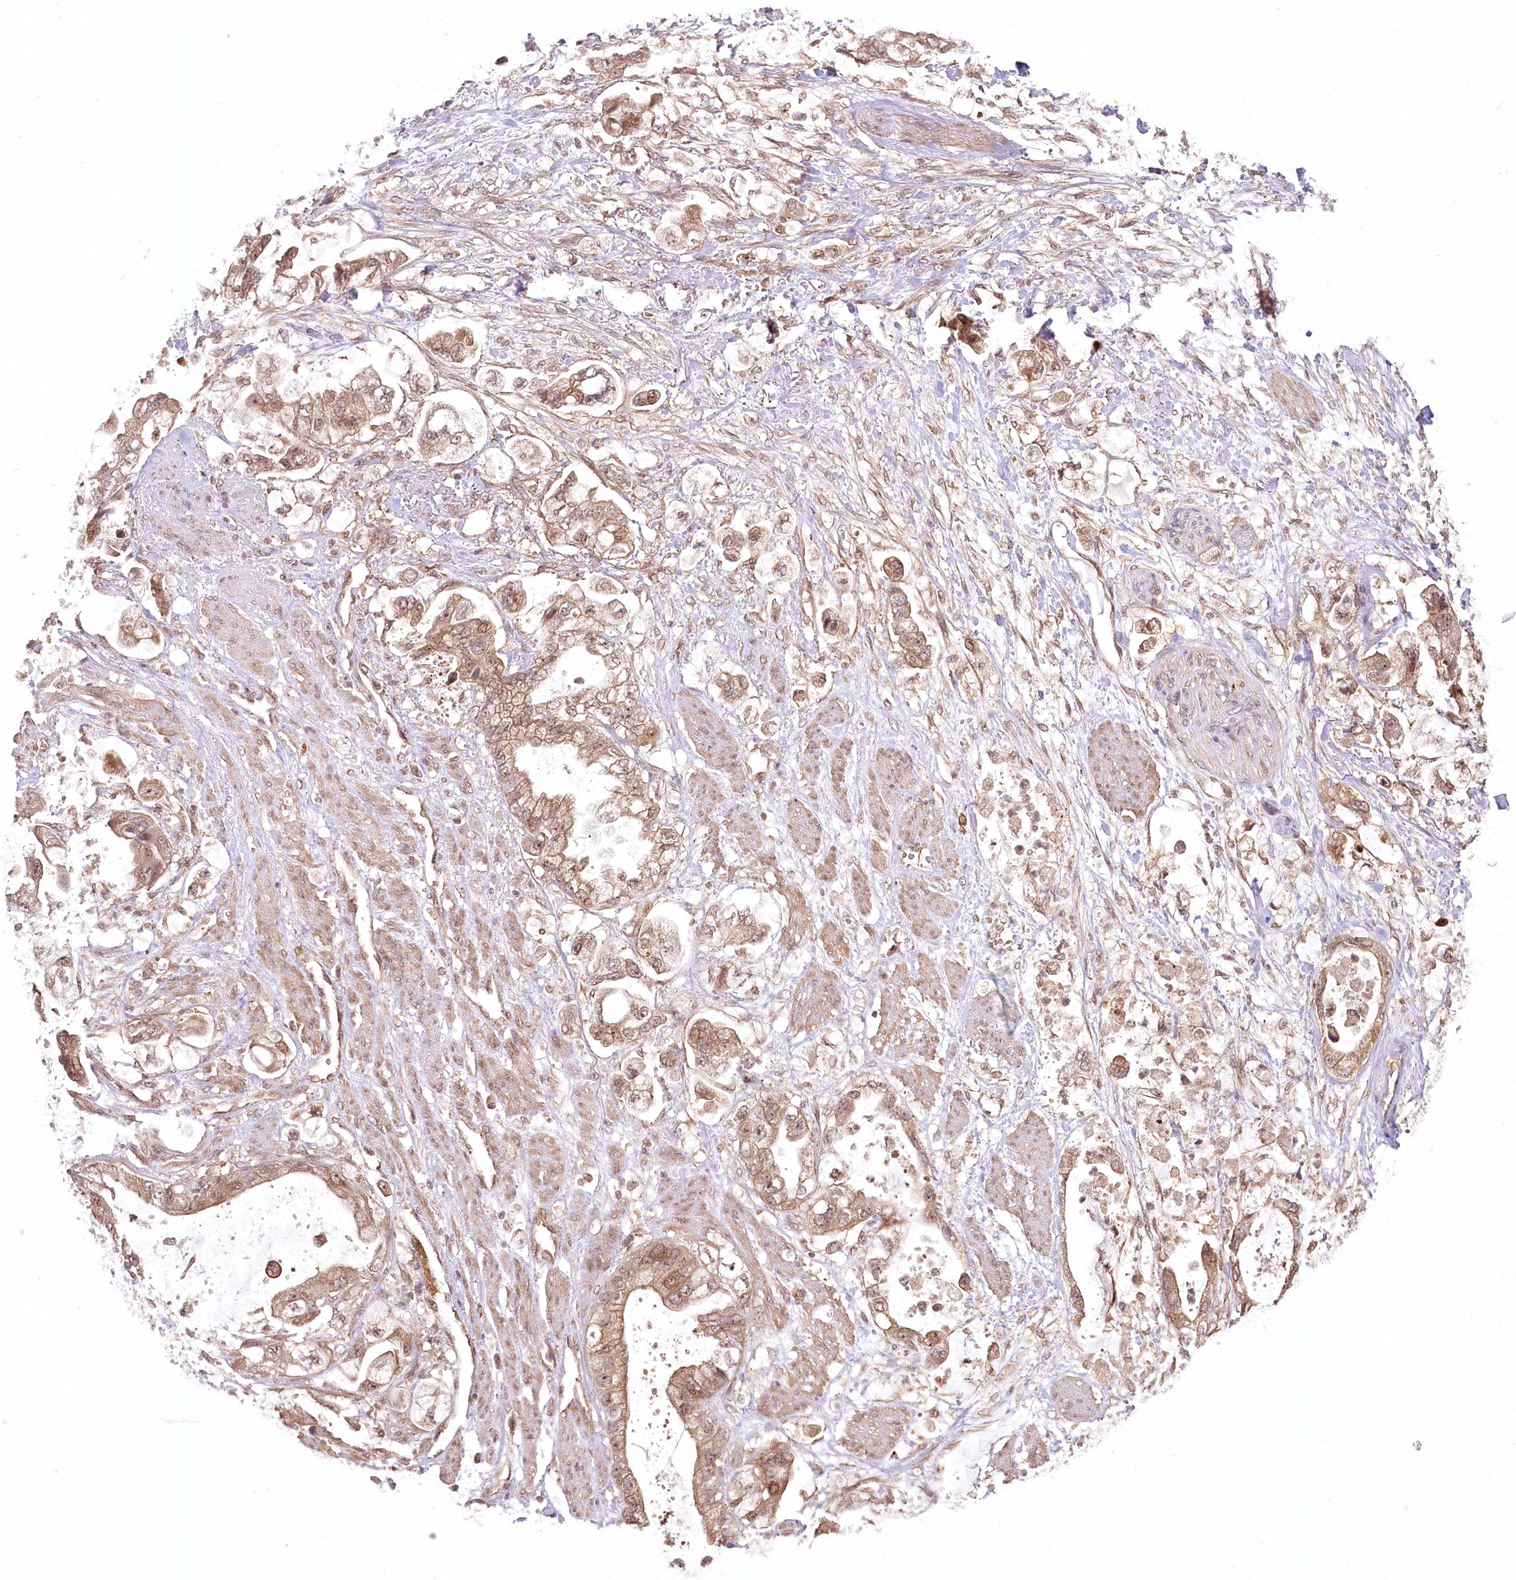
{"staining": {"intensity": "moderate", "quantity": ">75%", "location": "cytoplasmic/membranous,nuclear"}, "tissue": "stomach cancer", "cell_type": "Tumor cells", "image_type": "cancer", "snomed": [{"axis": "morphology", "description": "Adenocarcinoma, NOS"}, {"axis": "topography", "description": "Stomach"}], "caption": "High-power microscopy captured an immunohistochemistry (IHC) micrograph of adenocarcinoma (stomach), revealing moderate cytoplasmic/membranous and nuclear expression in about >75% of tumor cells.", "gene": "R3HDM2", "patient": {"sex": "male", "age": 62}}